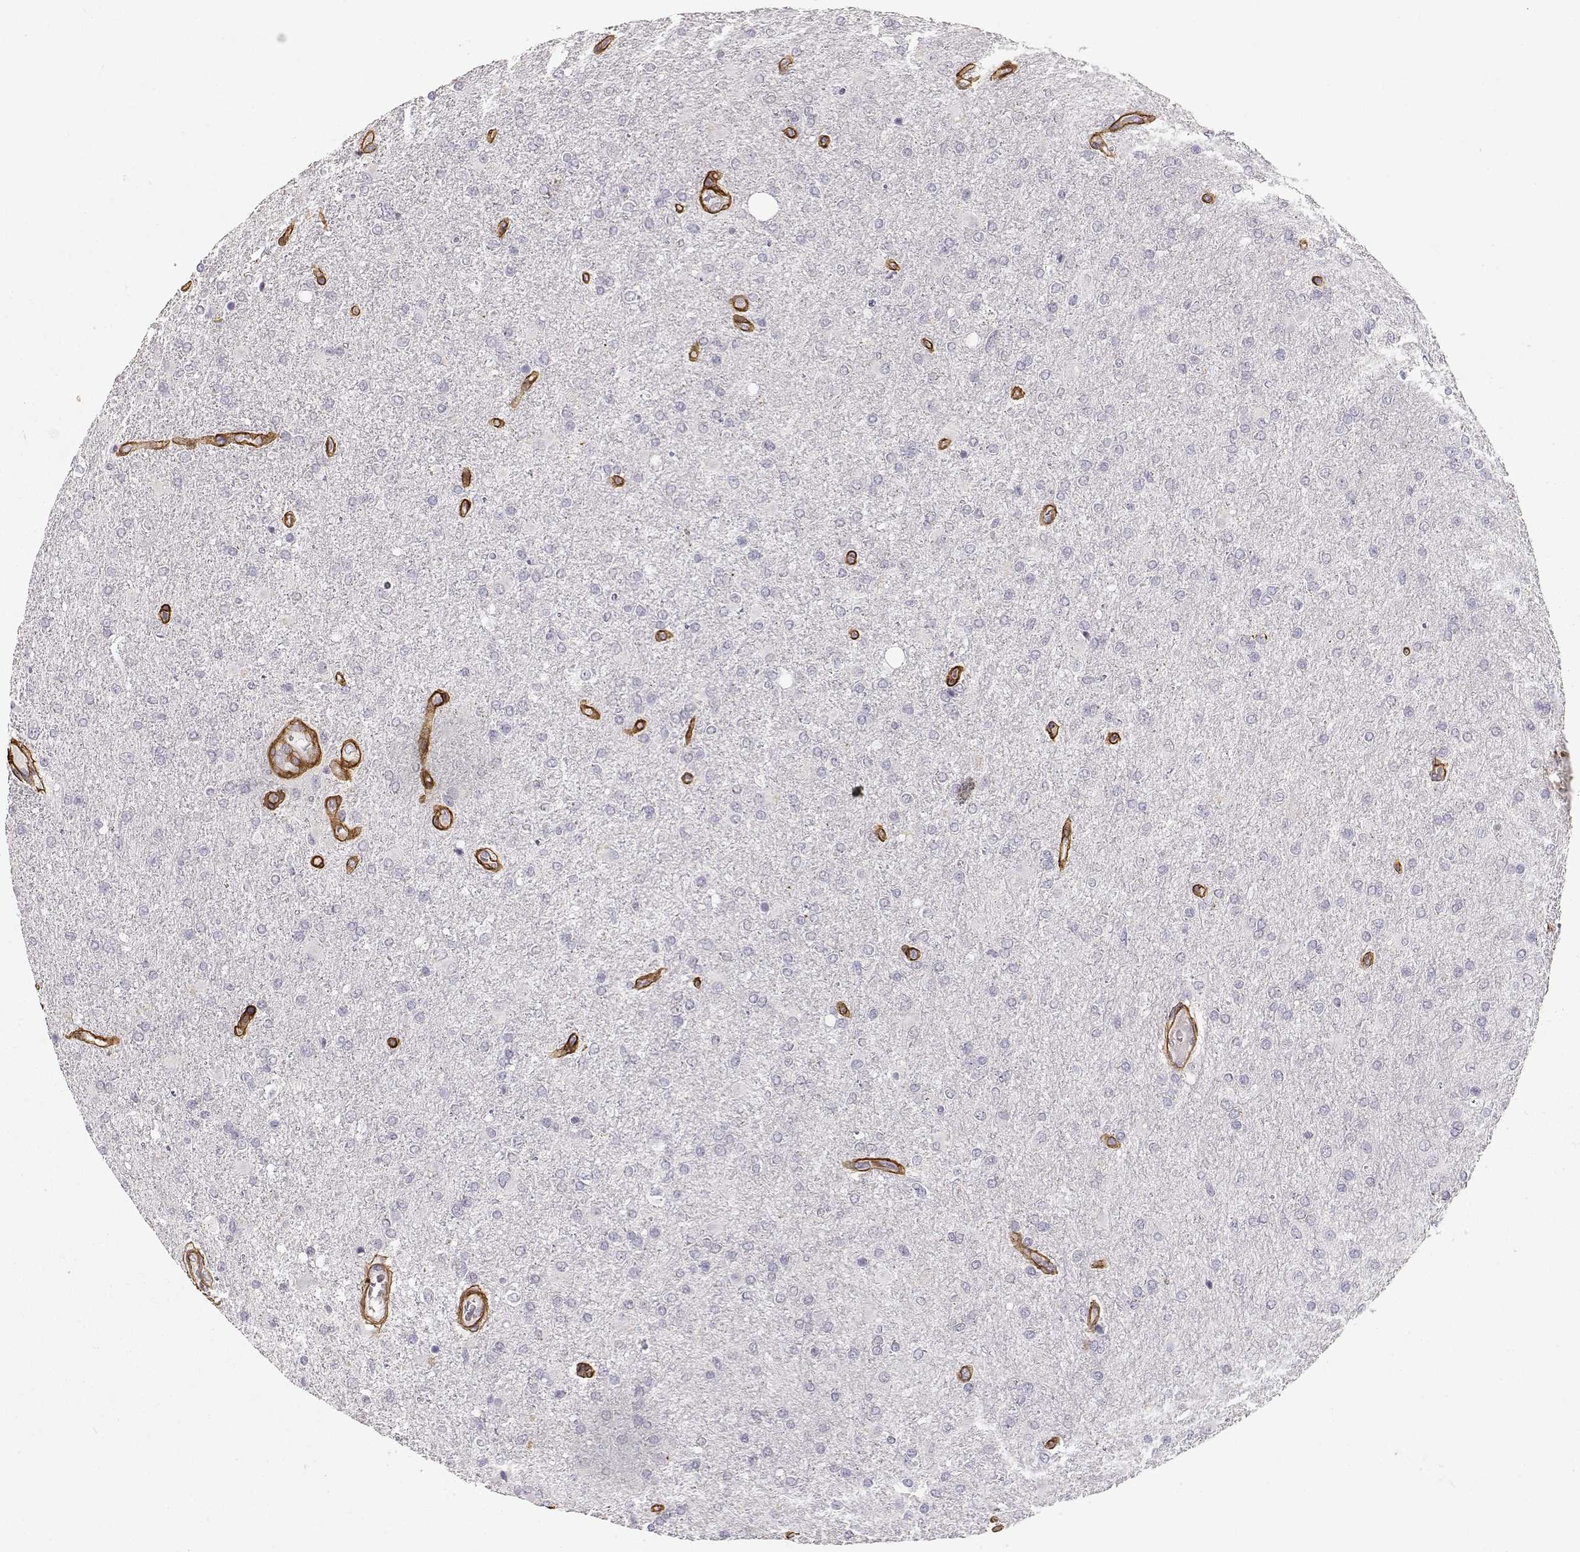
{"staining": {"intensity": "negative", "quantity": "none", "location": "none"}, "tissue": "glioma", "cell_type": "Tumor cells", "image_type": "cancer", "snomed": [{"axis": "morphology", "description": "Glioma, malignant, High grade"}, {"axis": "topography", "description": "Cerebral cortex"}], "caption": "High power microscopy histopathology image of an immunohistochemistry (IHC) histopathology image of malignant glioma (high-grade), revealing no significant expression in tumor cells.", "gene": "LAMC1", "patient": {"sex": "male", "age": 70}}